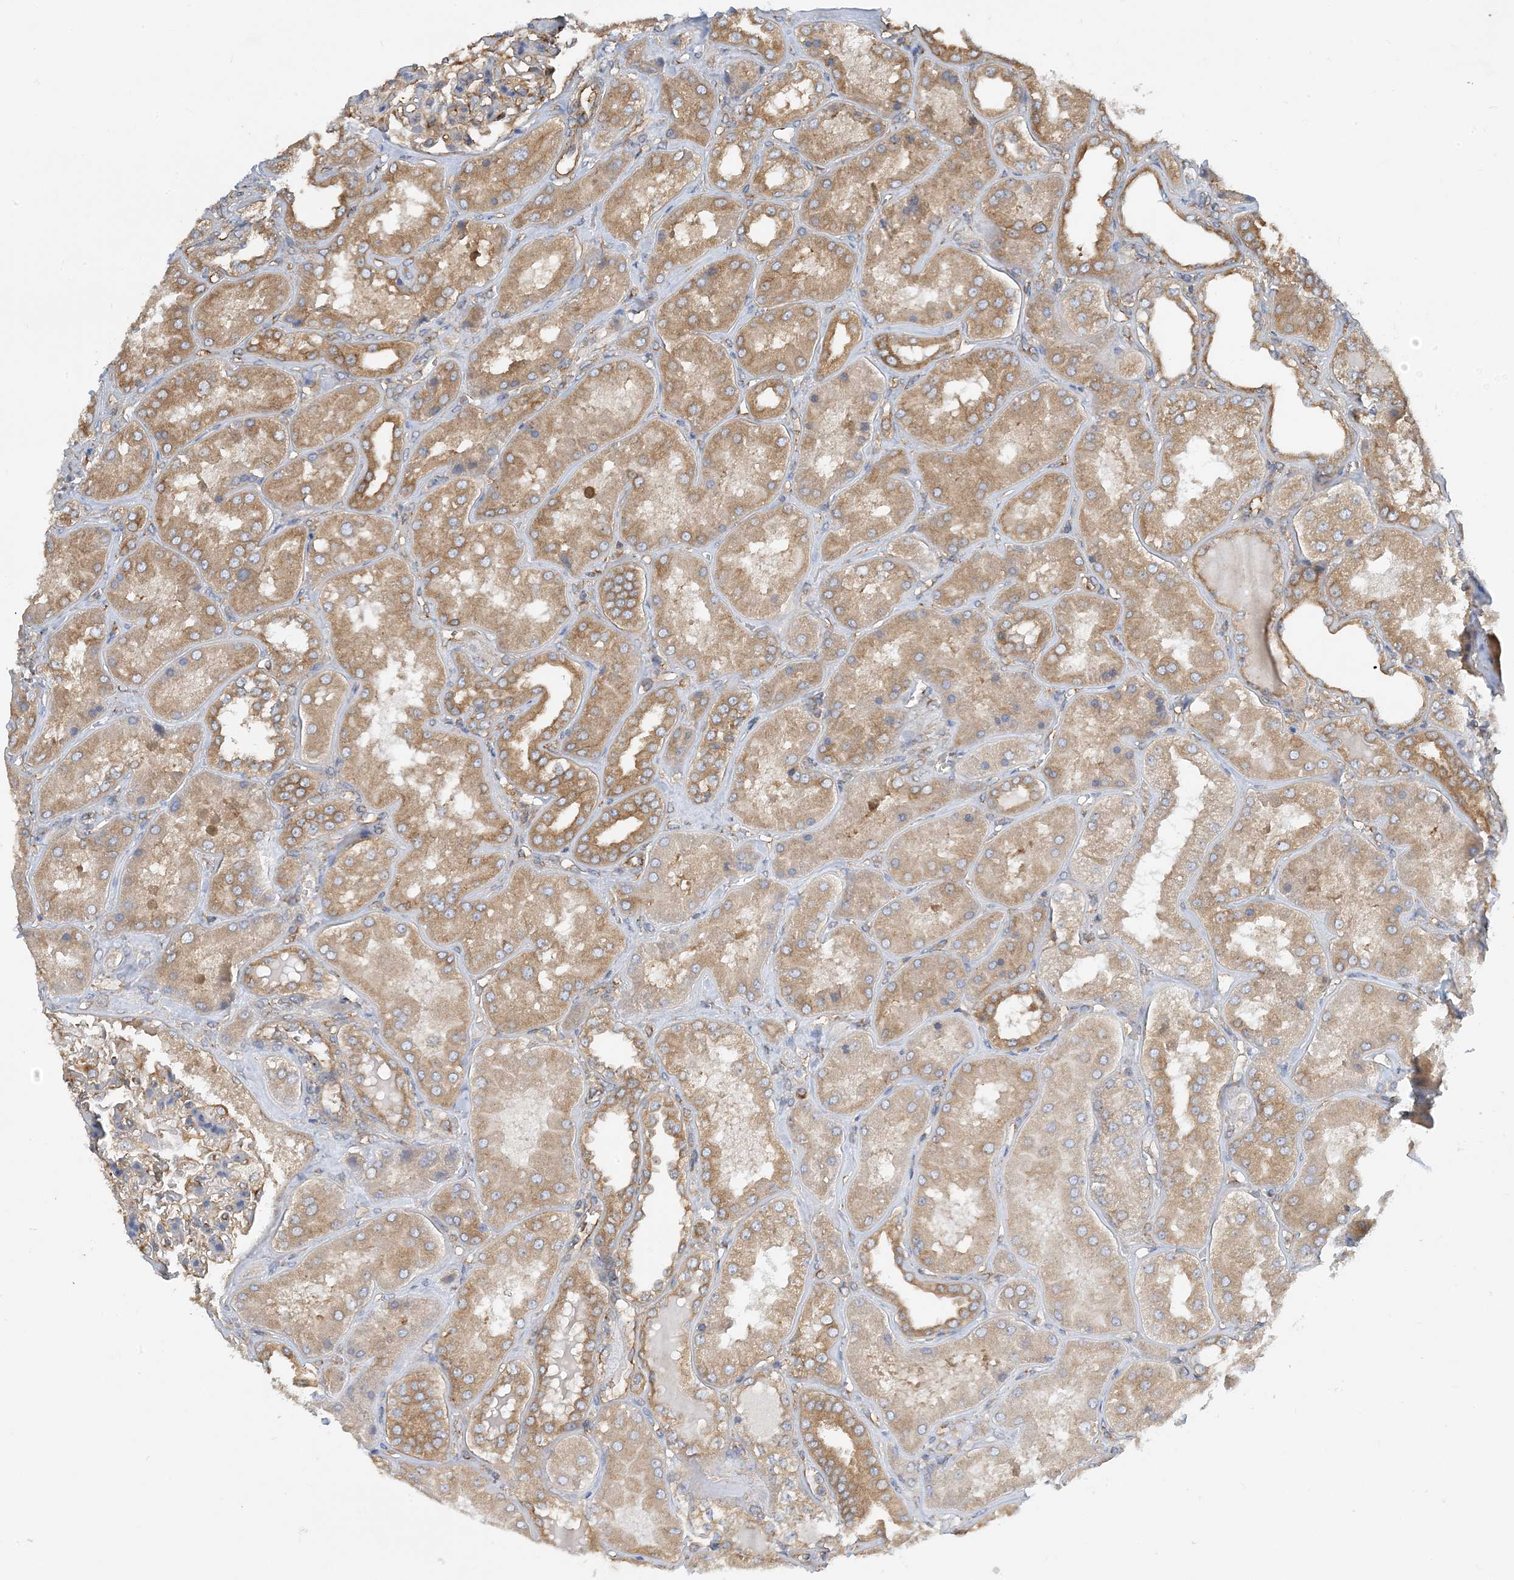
{"staining": {"intensity": "weak", "quantity": "25%-75%", "location": "cytoplasmic/membranous"}, "tissue": "kidney", "cell_type": "Cells in glomeruli", "image_type": "normal", "snomed": [{"axis": "morphology", "description": "Normal tissue, NOS"}, {"axis": "topography", "description": "Kidney"}], "caption": "Immunohistochemistry staining of unremarkable kidney, which reveals low levels of weak cytoplasmic/membranous expression in approximately 25%-75% of cells in glomeruli indicating weak cytoplasmic/membranous protein positivity. The staining was performed using DAB (brown) for protein detection and nuclei were counterstained in hematoxylin (blue).", "gene": "SIDT1", "patient": {"sex": "female", "age": 56}}